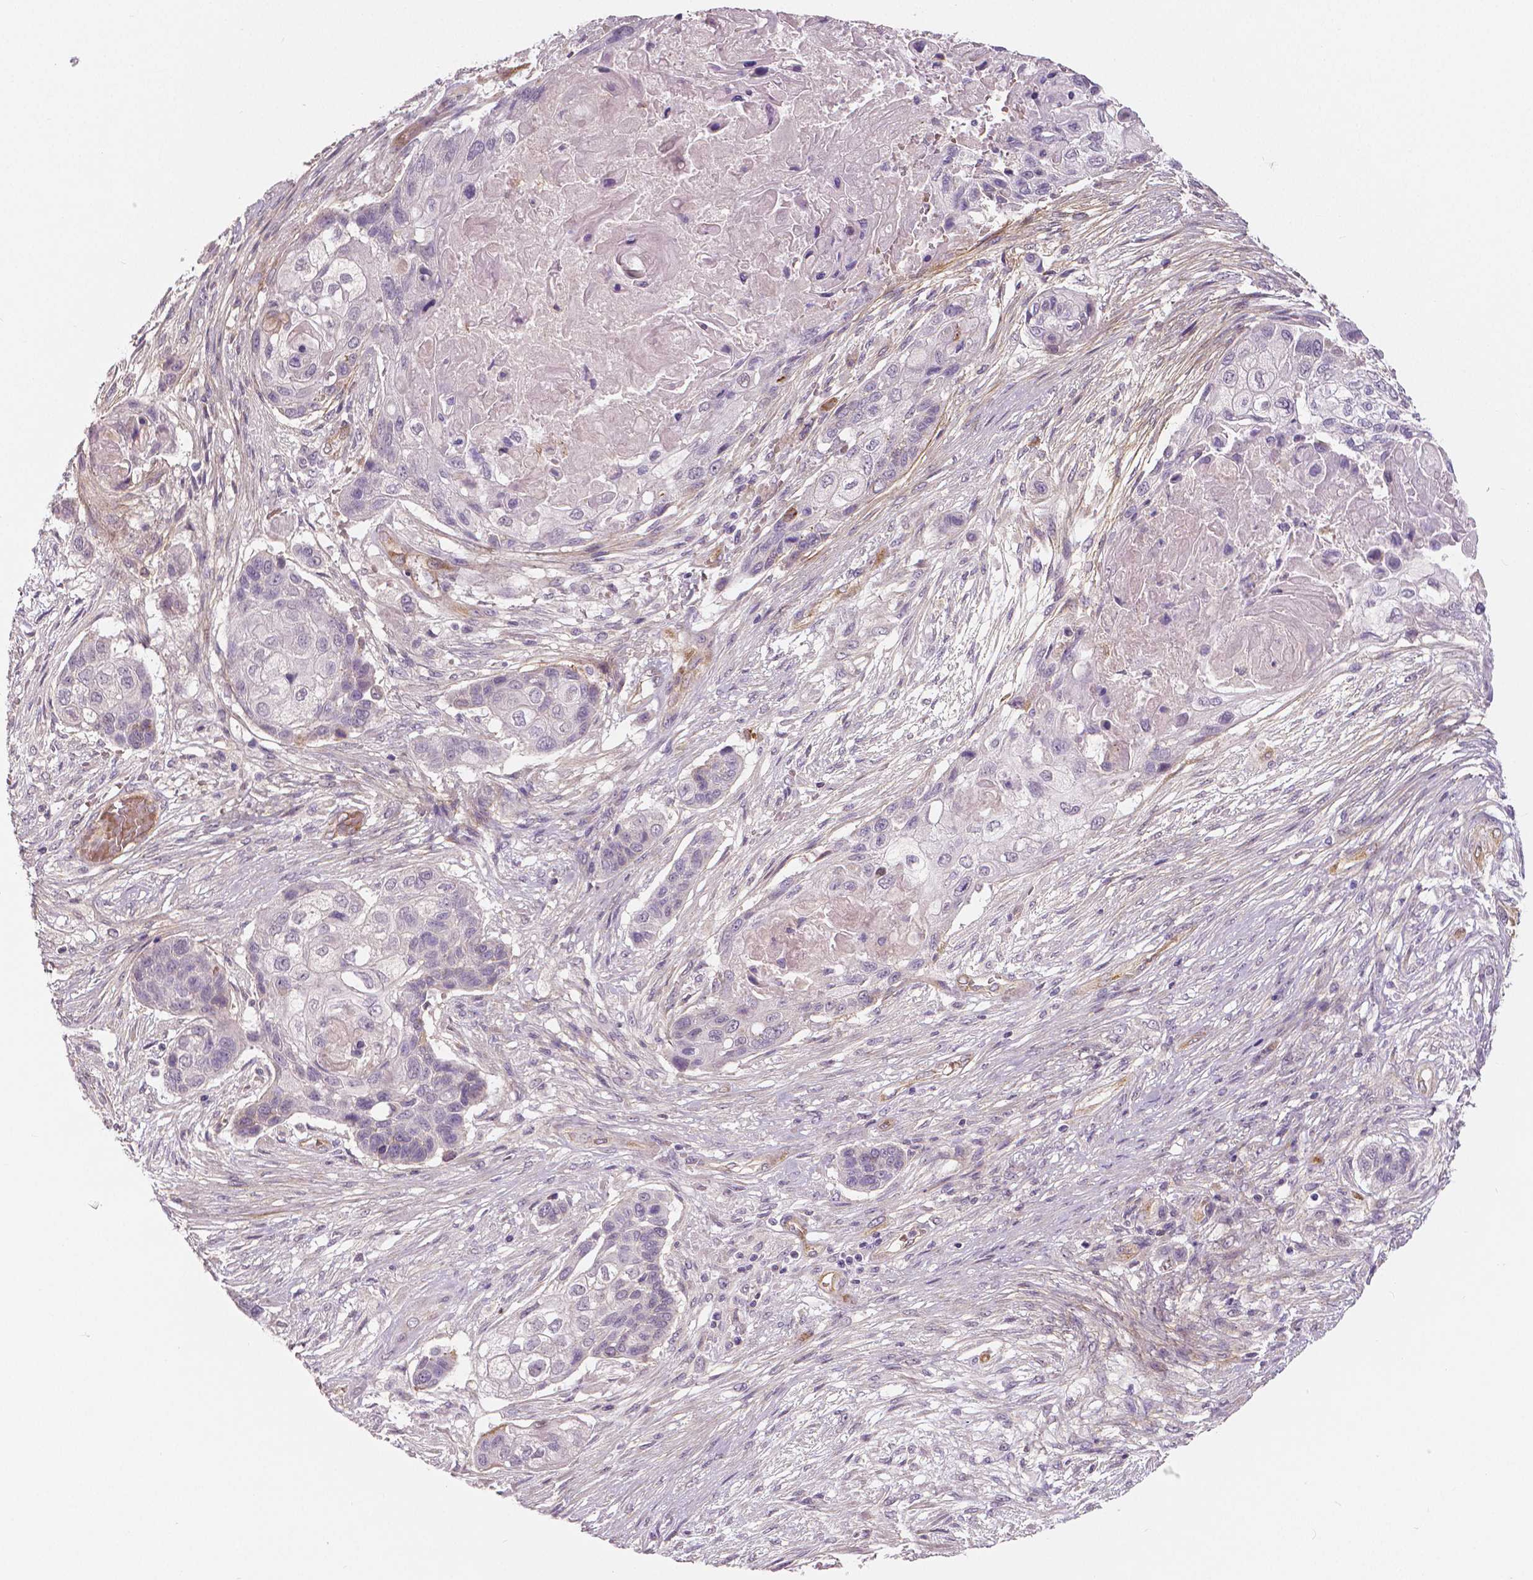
{"staining": {"intensity": "negative", "quantity": "none", "location": "none"}, "tissue": "lung cancer", "cell_type": "Tumor cells", "image_type": "cancer", "snomed": [{"axis": "morphology", "description": "Squamous cell carcinoma, NOS"}, {"axis": "topography", "description": "Lung"}], "caption": "This is an IHC histopathology image of lung cancer (squamous cell carcinoma). There is no positivity in tumor cells.", "gene": "FLT1", "patient": {"sex": "male", "age": 69}}